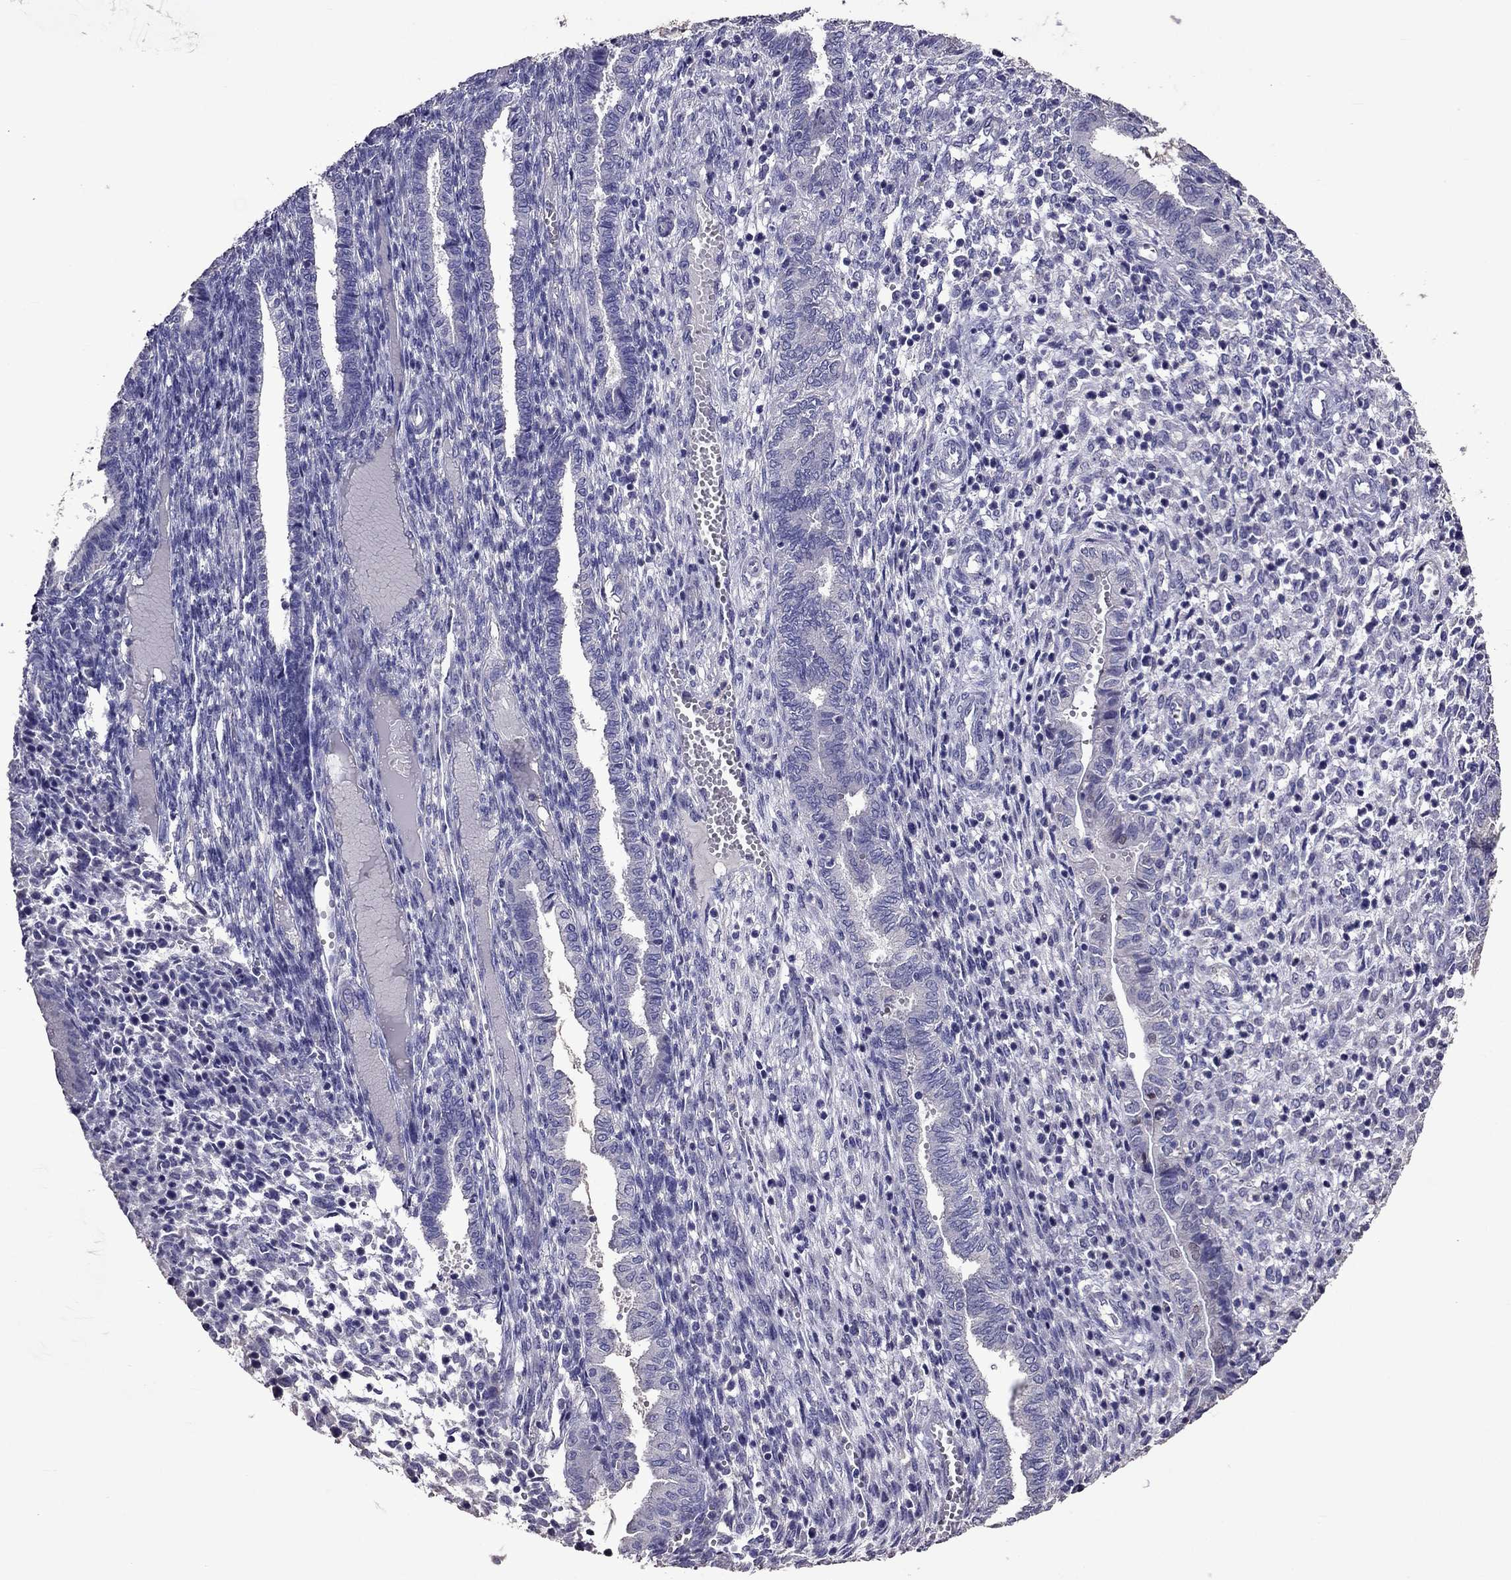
{"staining": {"intensity": "negative", "quantity": "none", "location": "none"}, "tissue": "endometrium", "cell_type": "Cells in endometrial stroma", "image_type": "normal", "snomed": [{"axis": "morphology", "description": "Normal tissue, NOS"}, {"axis": "topography", "description": "Endometrium"}], "caption": "Cells in endometrial stroma are negative for brown protein staining in normal endometrium. Nuclei are stained in blue.", "gene": "NKX3", "patient": {"sex": "female", "age": 43}}